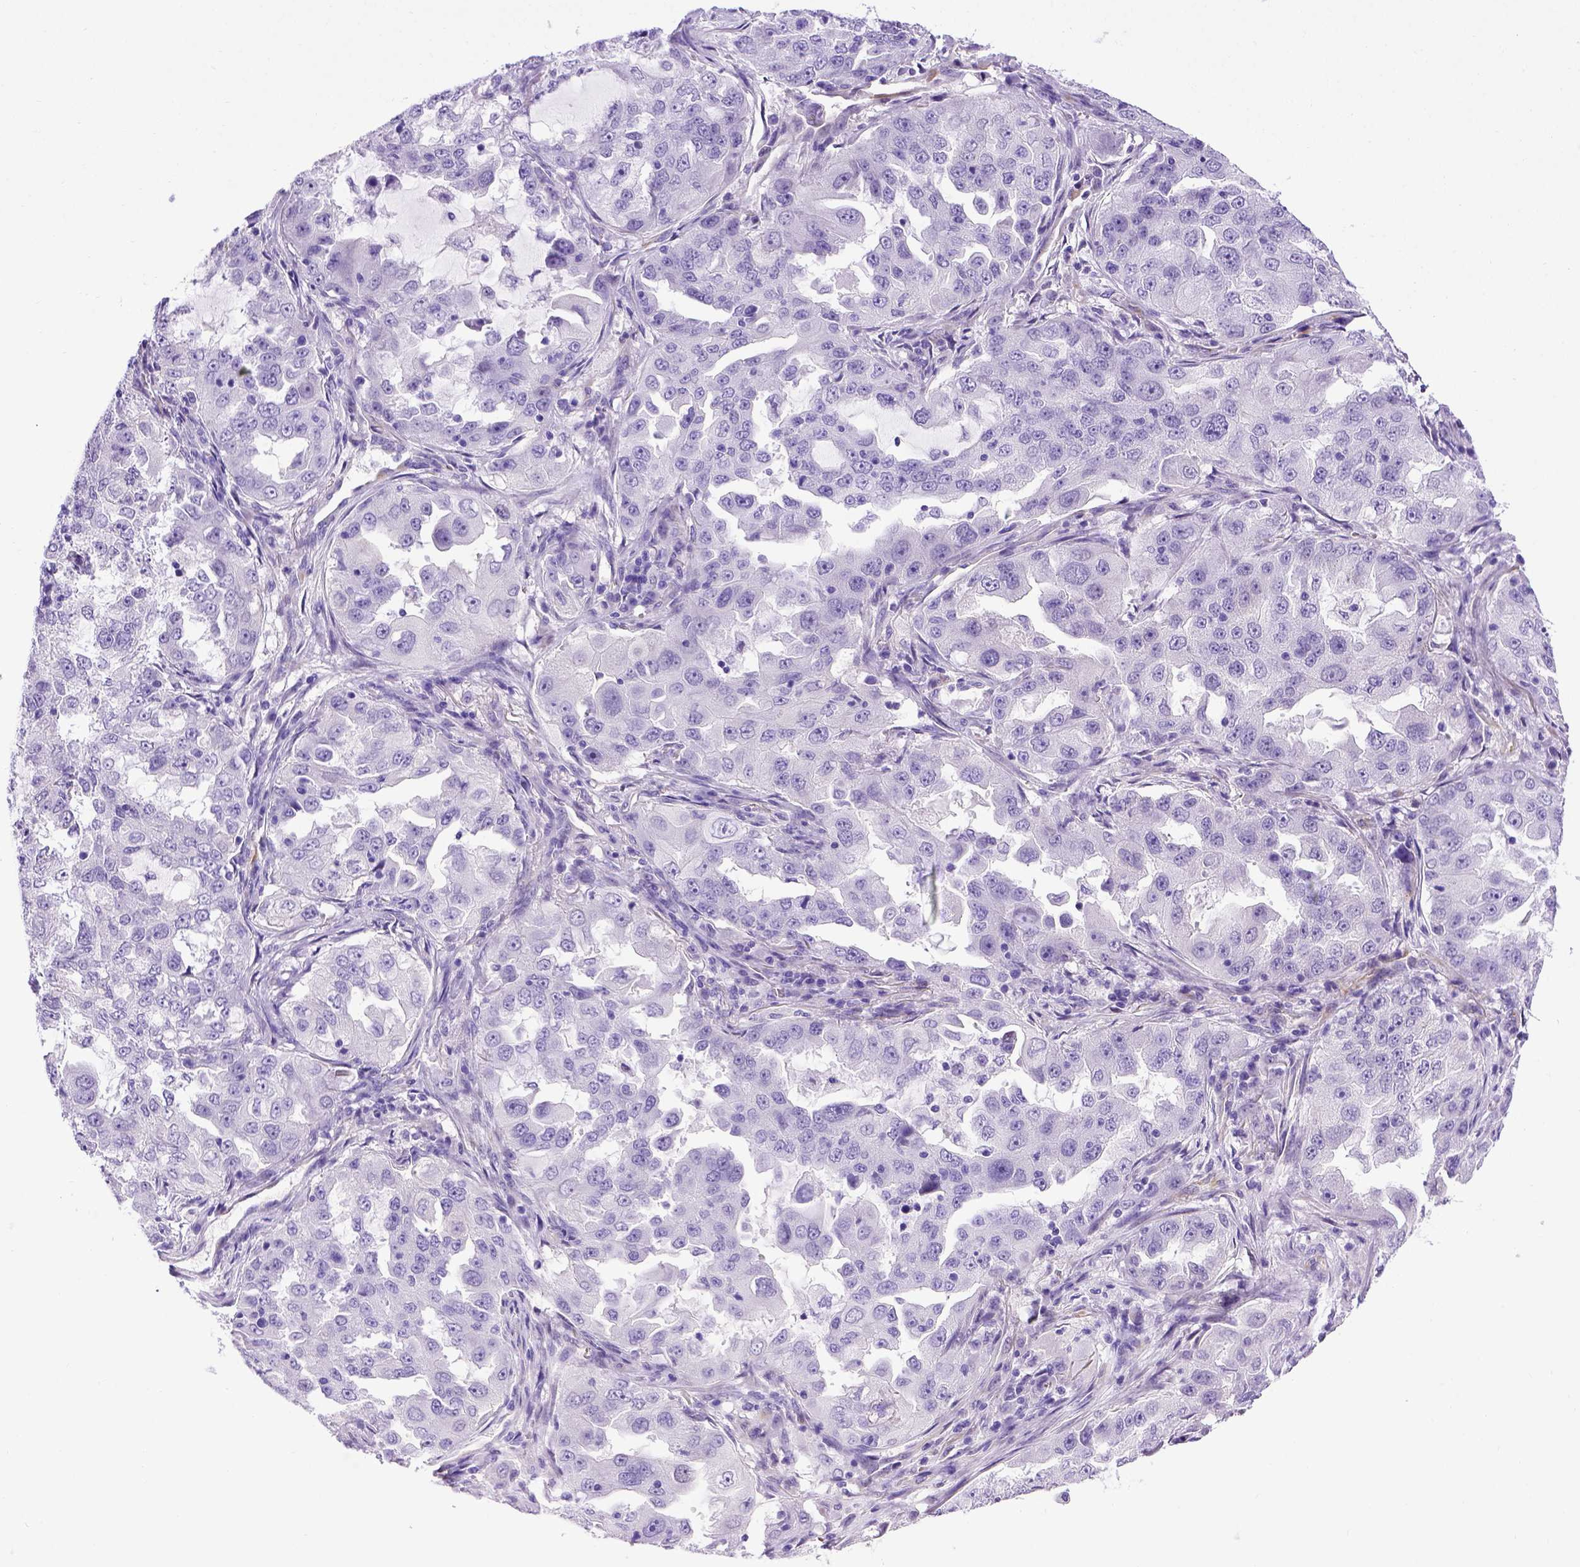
{"staining": {"intensity": "negative", "quantity": "none", "location": "none"}, "tissue": "lung cancer", "cell_type": "Tumor cells", "image_type": "cancer", "snomed": [{"axis": "morphology", "description": "Adenocarcinoma, NOS"}, {"axis": "topography", "description": "Lung"}], "caption": "High magnification brightfield microscopy of lung cancer (adenocarcinoma) stained with DAB (3,3'-diaminobenzidine) (brown) and counterstained with hematoxylin (blue): tumor cells show no significant positivity. (DAB immunohistochemistry with hematoxylin counter stain).", "gene": "ADAM12", "patient": {"sex": "female", "age": 61}}